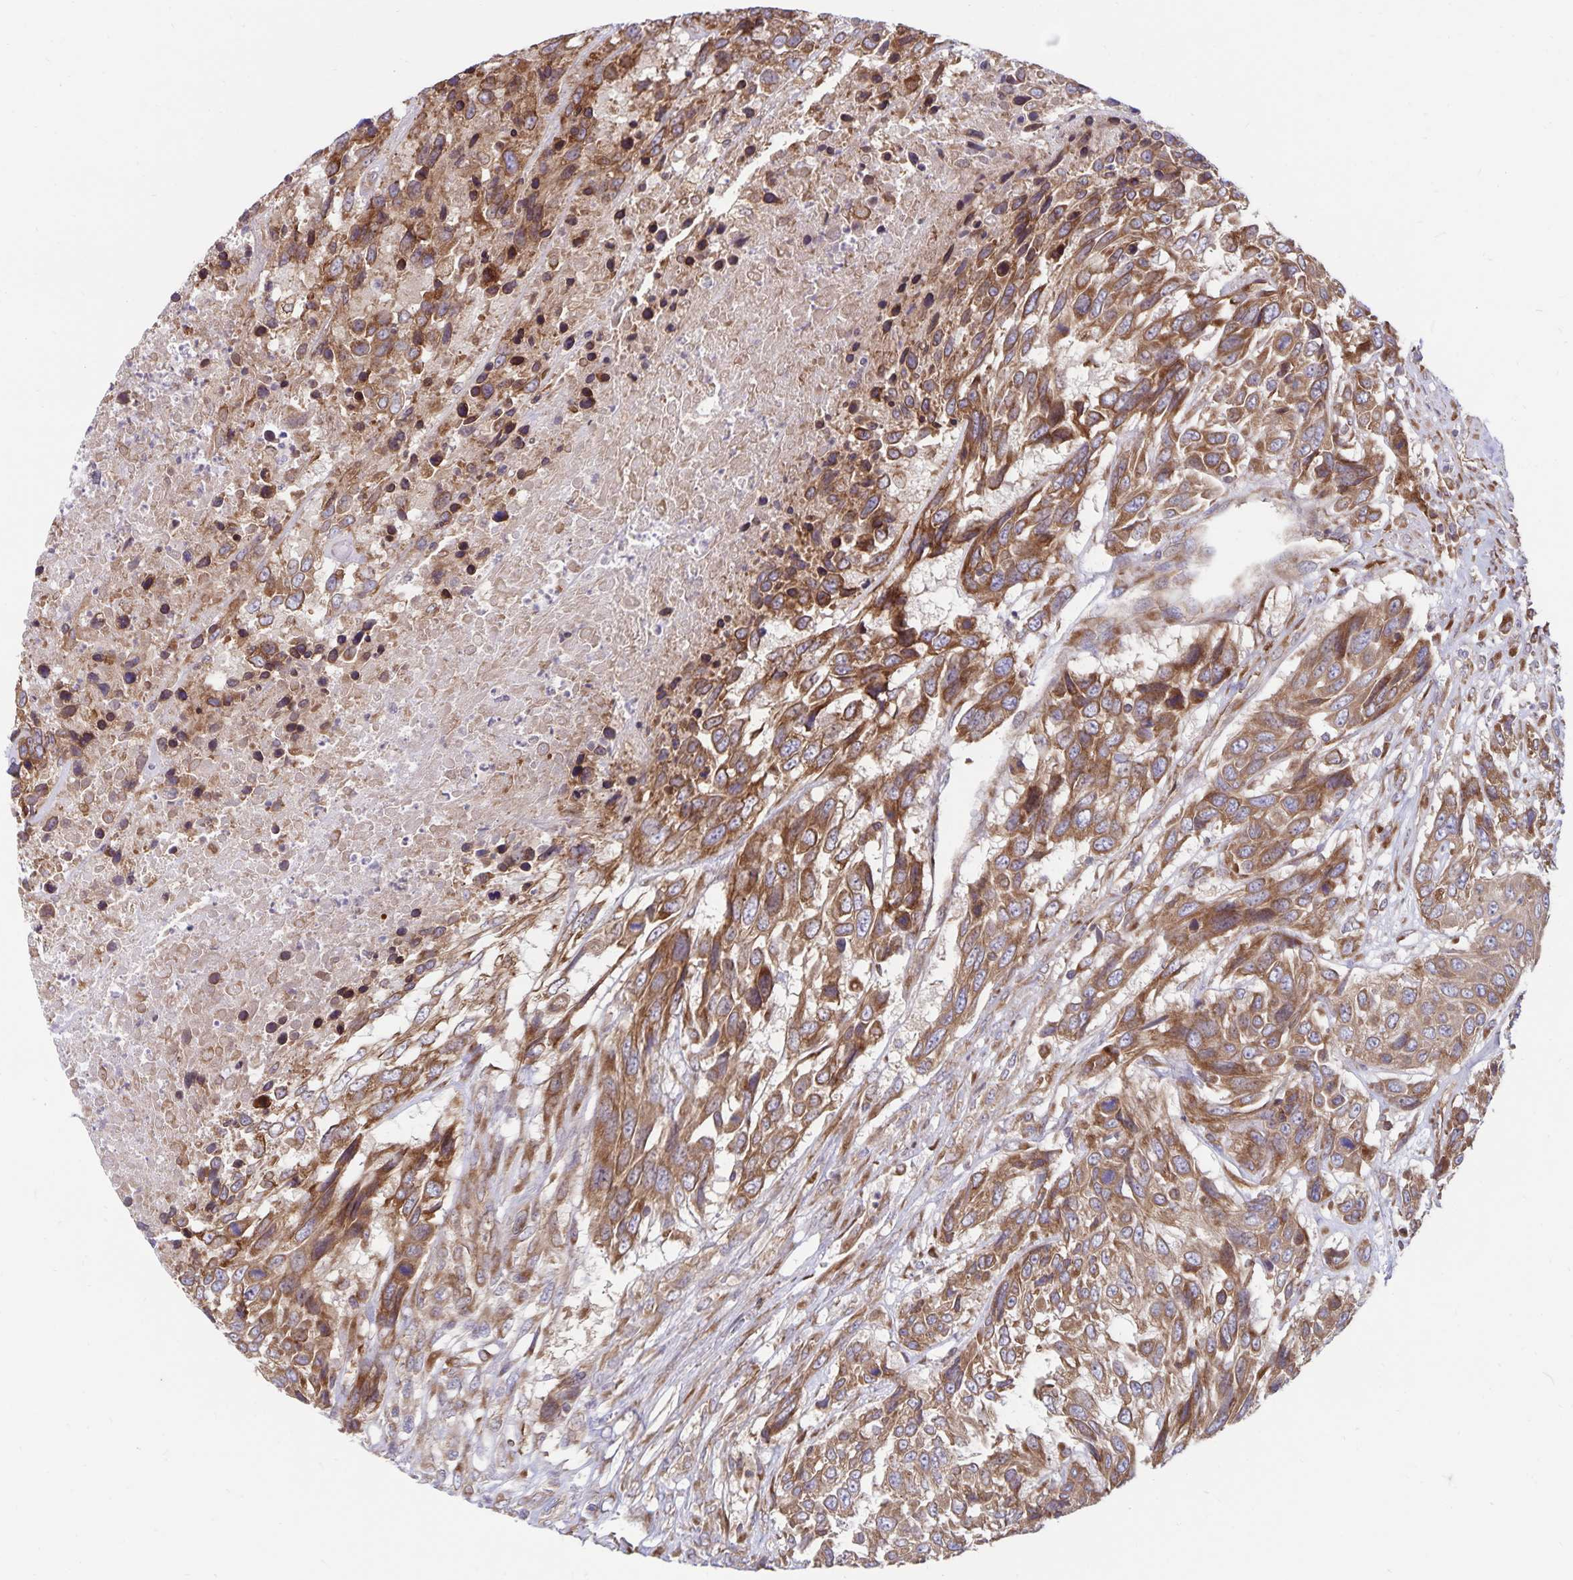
{"staining": {"intensity": "moderate", "quantity": ">75%", "location": "cytoplasmic/membranous"}, "tissue": "urothelial cancer", "cell_type": "Tumor cells", "image_type": "cancer", "snomed": [{"axis": "morphology", "description": "Urothelial carcinoma, High grade"}, {"axis": "topography", "description": "Urinary bladder"}], "caption": "Immunohistochemical staining of human high-grade urothelial carcinoma reveals medium levels of moderate cytoplasmic/membranous expression in approximately >75% of tumor cells. (Brightfield microscopy of DAB IHC at high magnification).", "gene": "SEC62", "patient": {"sex": "female", "age": 70}}